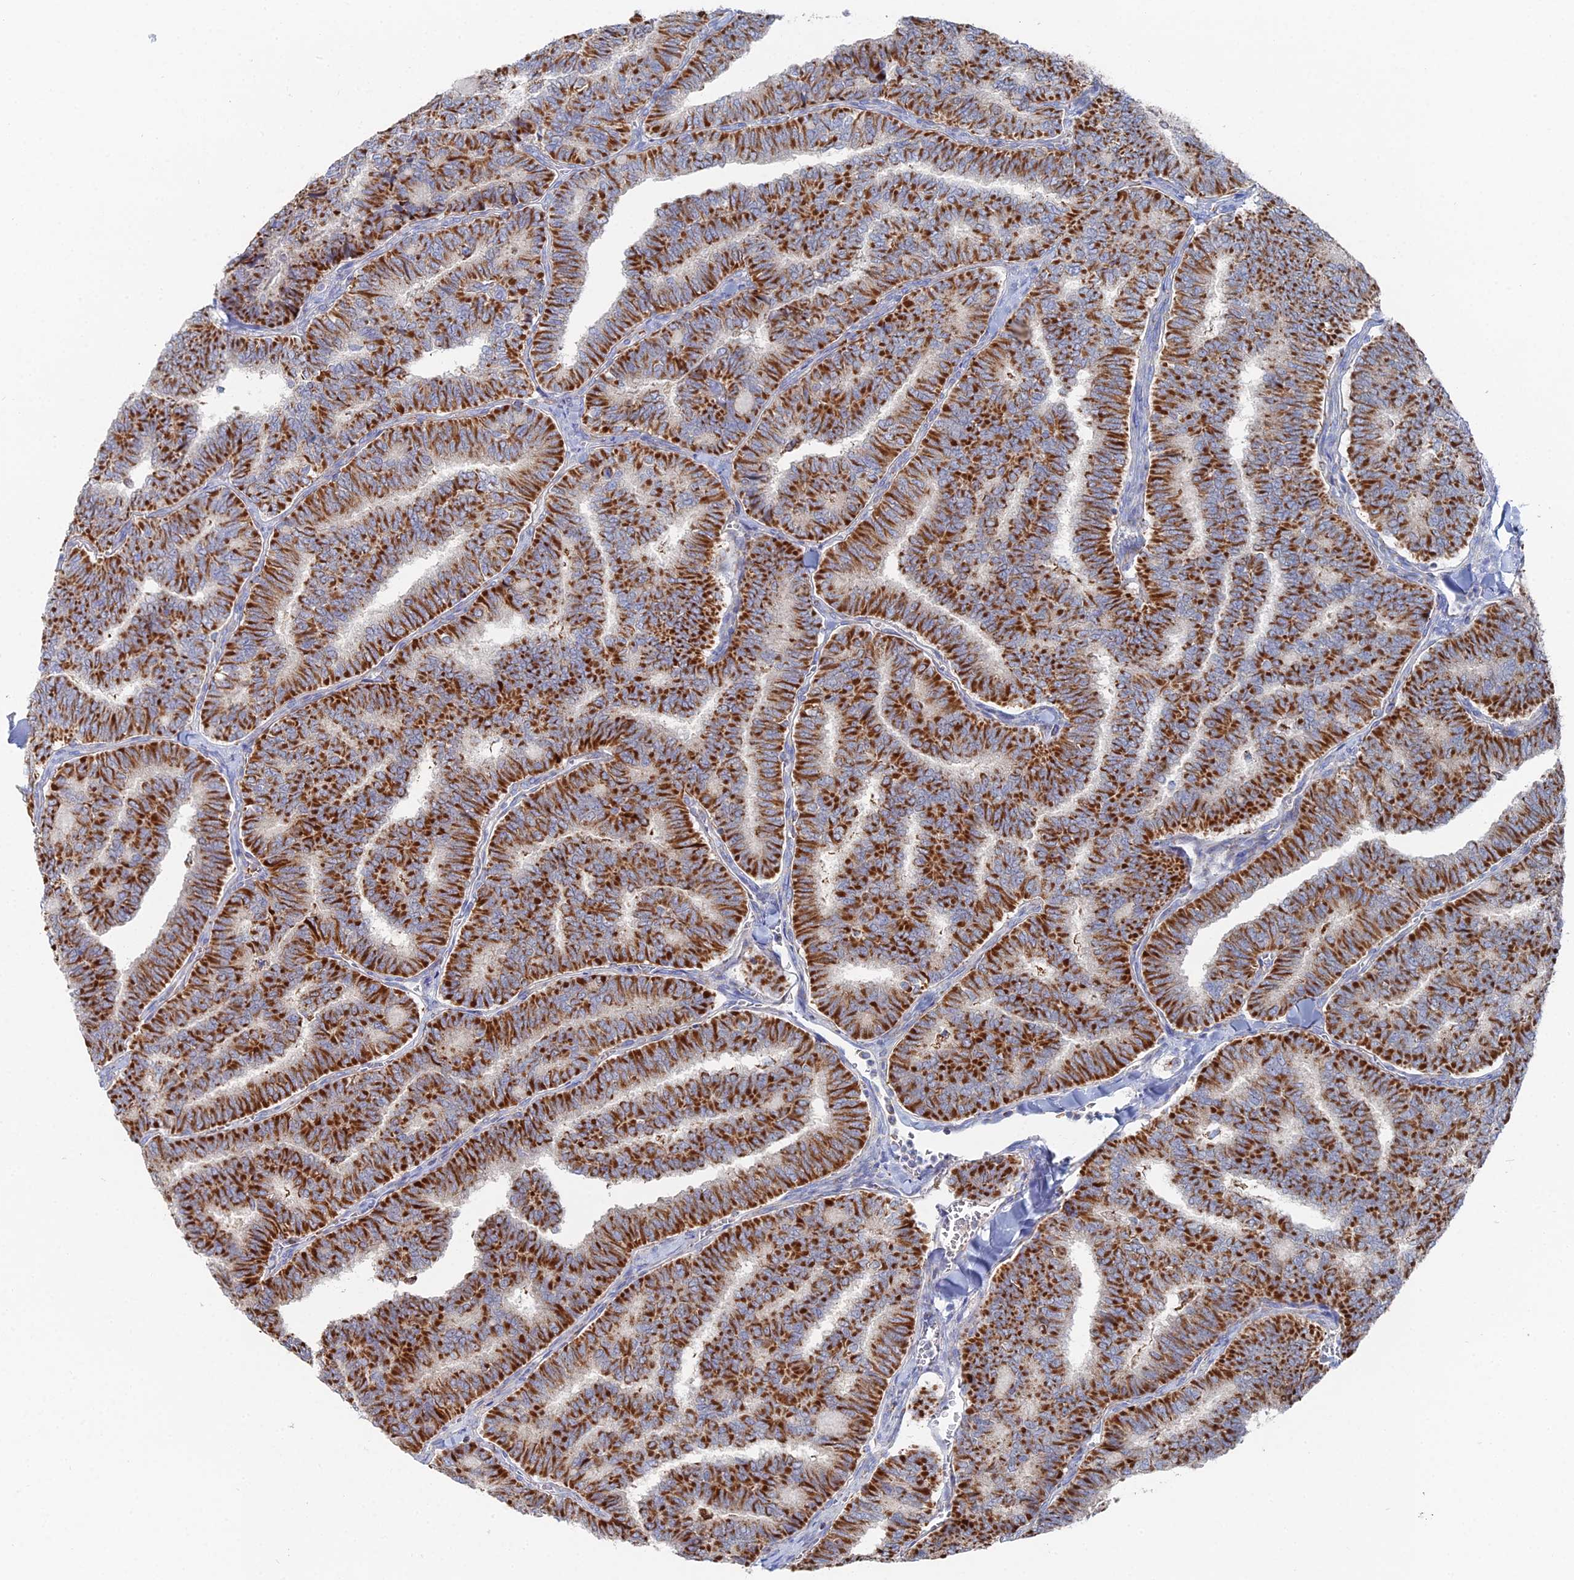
{"staining": {"intensity": "strong", "quantity": ">75%", "location": "cytoplasmic/membranous"}, "tissue": "thyroid cancer", "cell_type": "Tumor cells", "image_type": "cancer", "snomed": [{"axis": "morphology", "description": "Papillary adenocarcinoma, NOS"}, {"axis": "topography", "description": "Thyroid gland"}], "caption": "Human thyroid cancer (papillary adenocarcinoma) stained with a brown dye reveals strong cytoplasmic/membranous positive staining in approximately >75% of tumor cells.", "gene": "MPC1", "patient": {"sex": "female", "age": 35}}